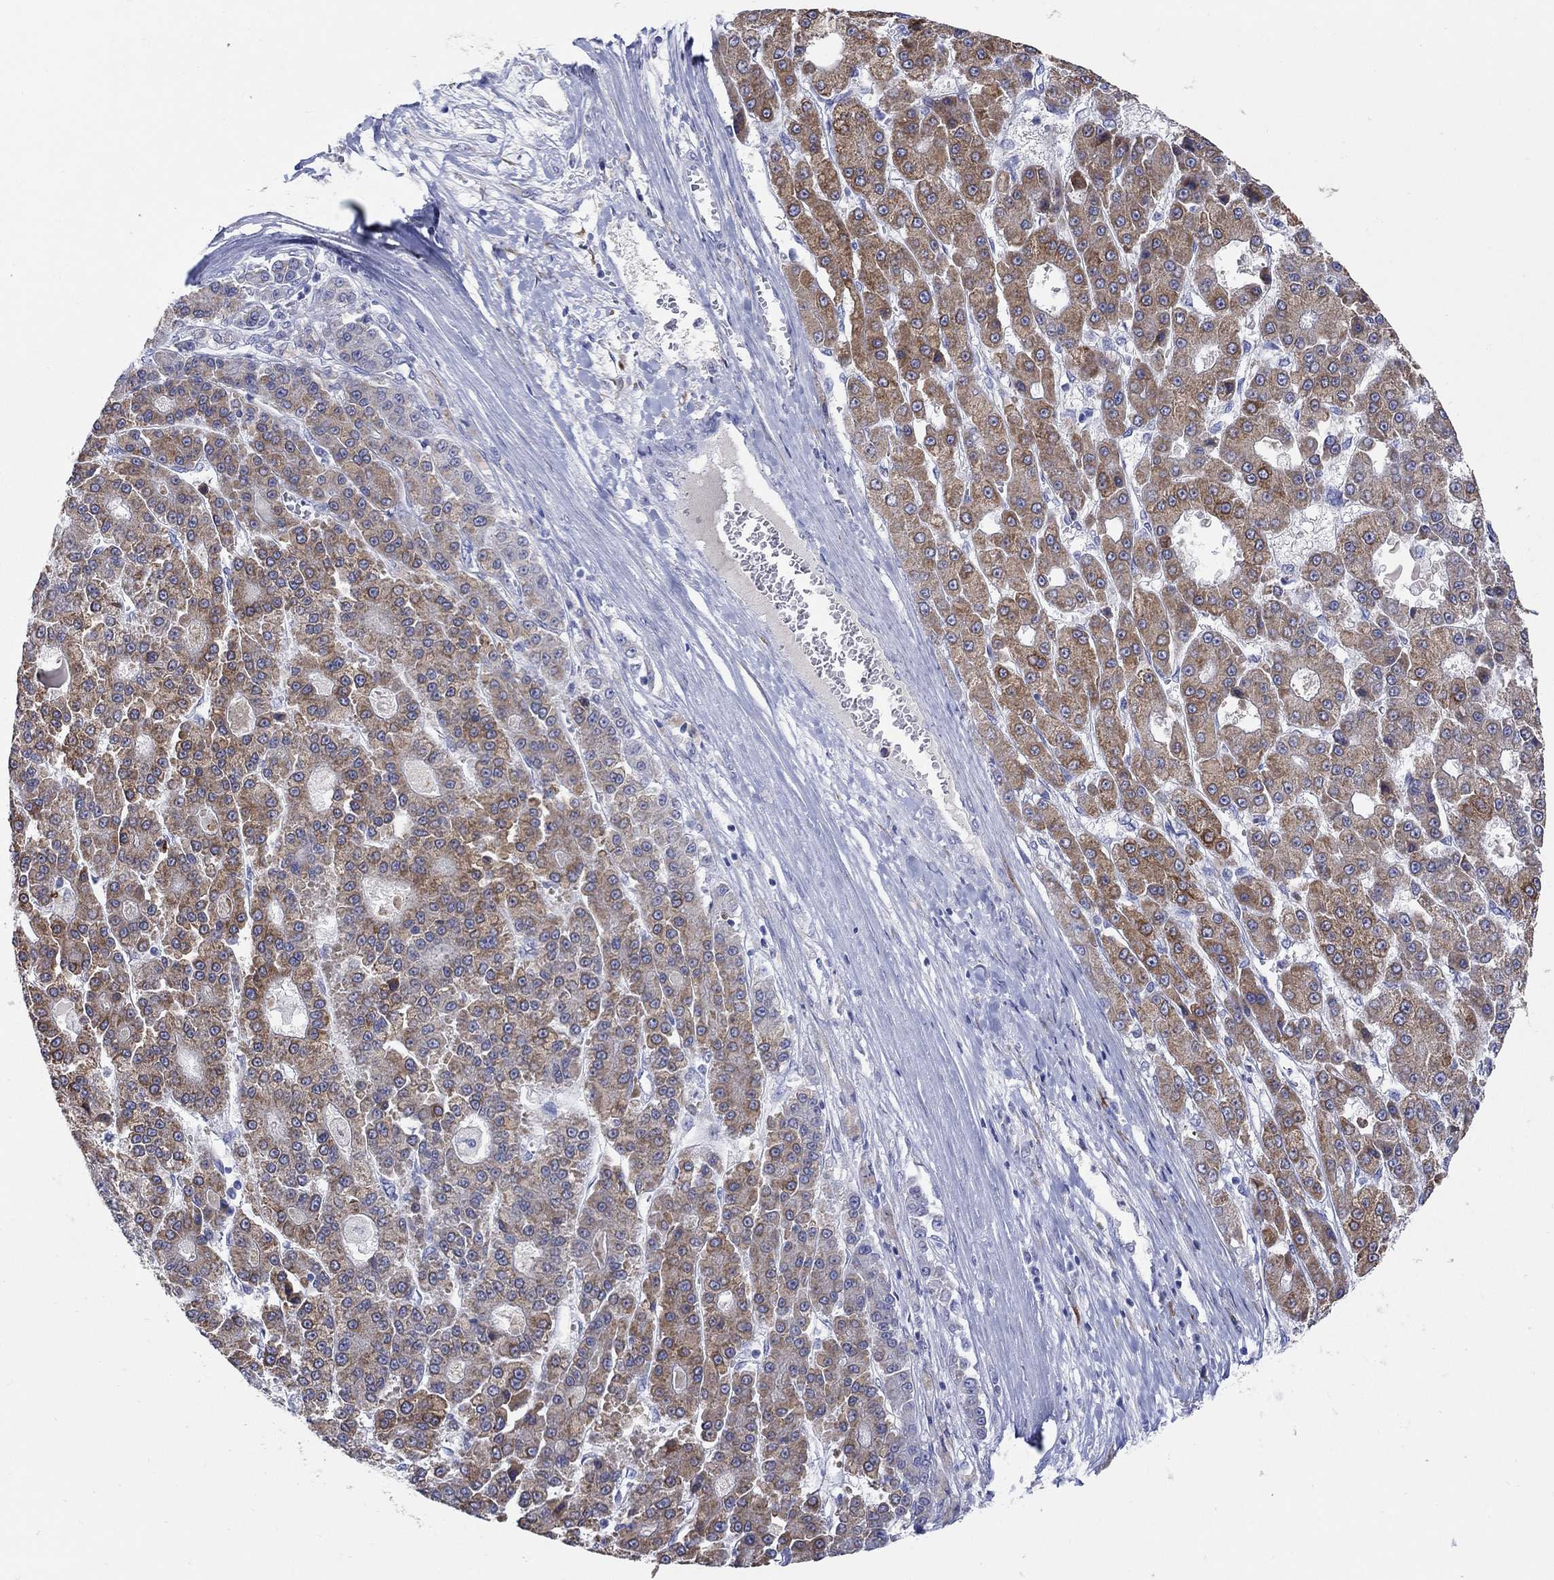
{"staining": {"intensity": "moderate", "quantity": "25%-75%", "location": "cytoplasmic/membranous"}, "tissue": "liver cancer", "cell_type": "Tumor cells", "image_type": "cancer", "snomed": [{"axis": "morphology", "description": "Carcinoma, Hepatocellular, NOS"}, {"axis": "topography", "description": "Liver"}], "caption": "Liver cancer tissue demonstrates moderate cytoplasmic/membranous positivity in approximately 25%-75% of tumor cells, visualized by immunohistochemistry.", "gene": "REEP2", "patient": {"sex": "male", "age": 70}}